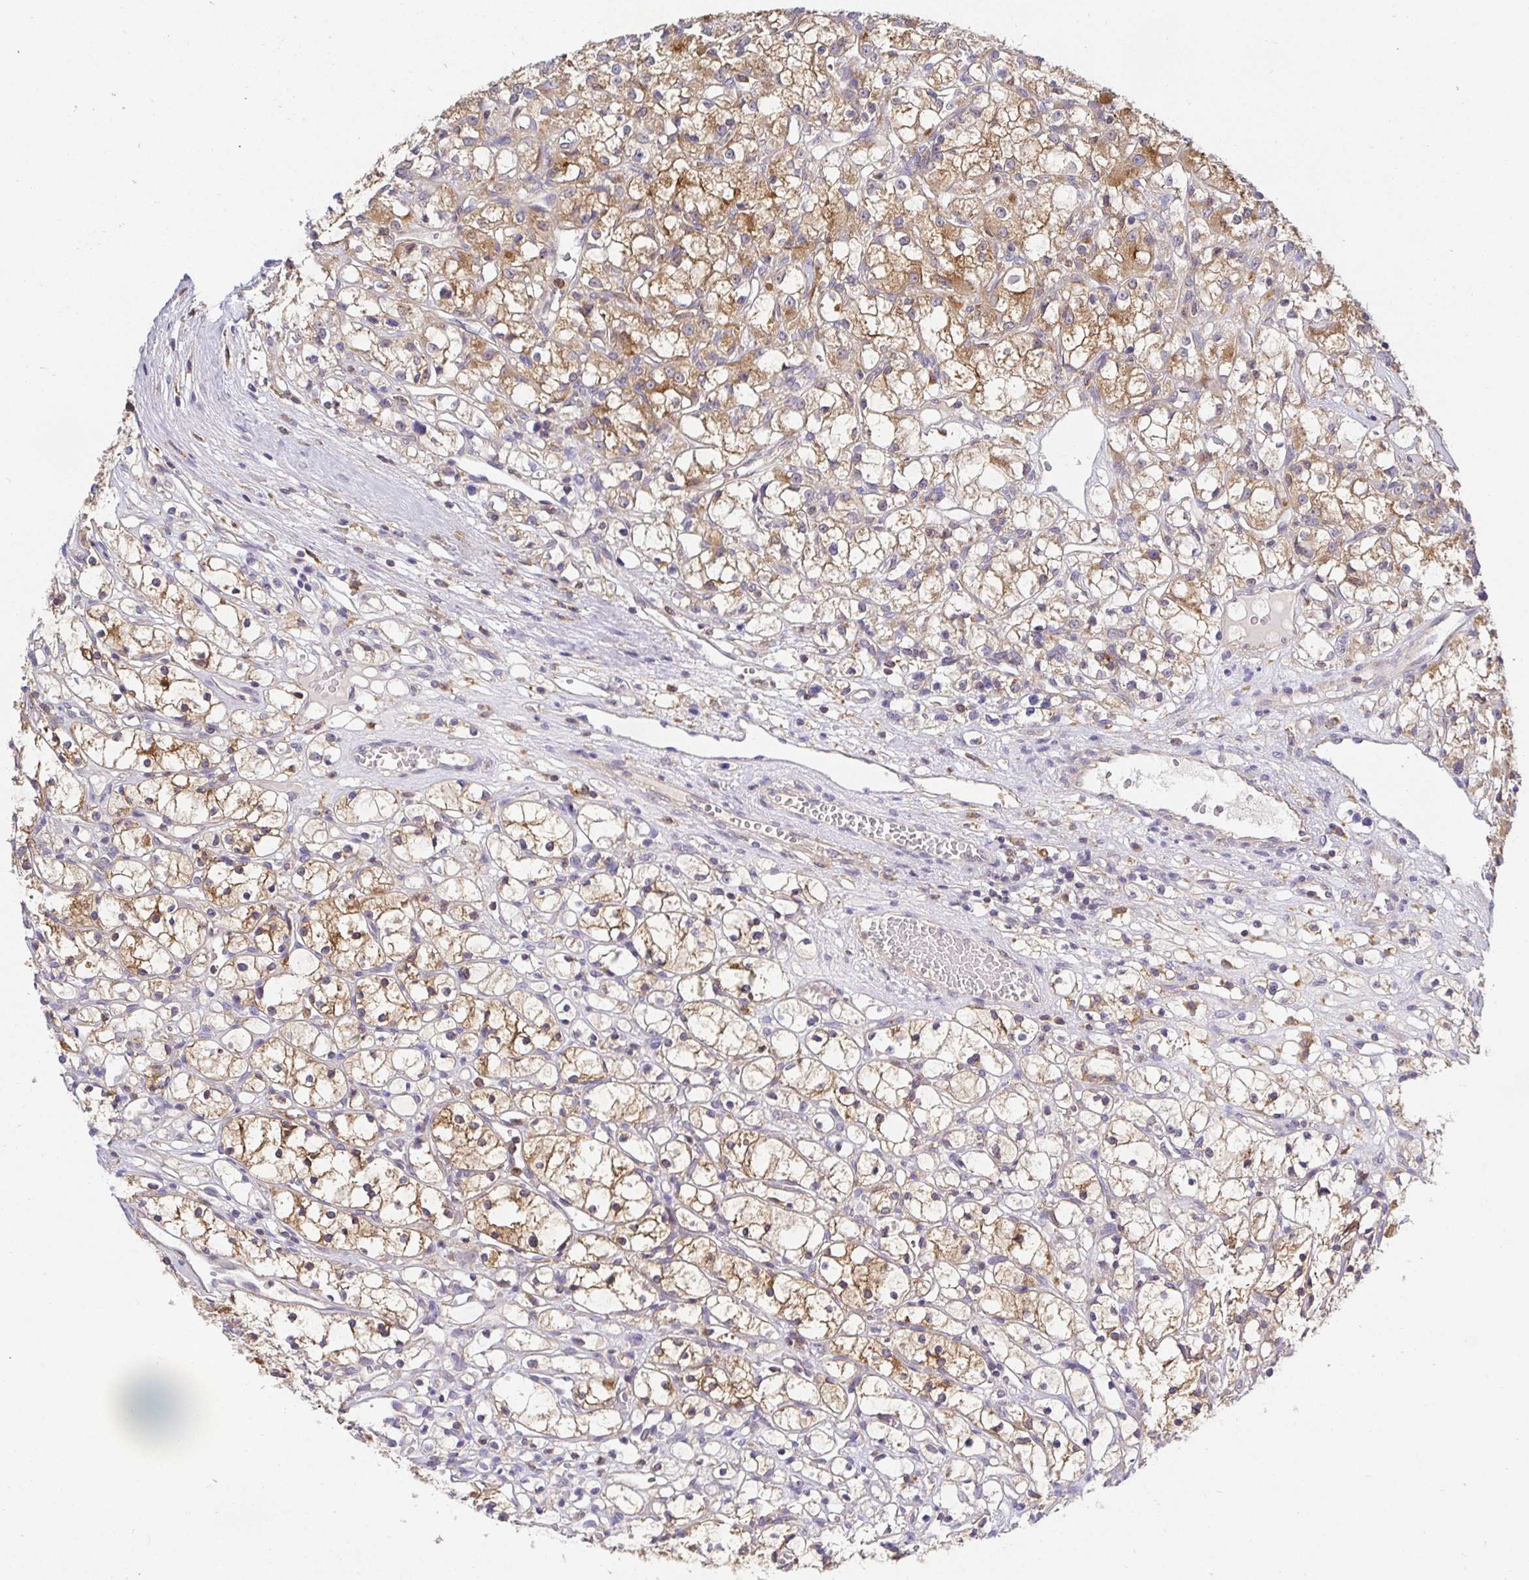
{"staining": {"intensity": "moderate", "quantity": "<25%", "location": "cytoplasmic/membranous"}, "tissue": "renal cancer", "cell_type": "Tumor cells", "image_type": "cancer", "snomed": [{"axis": "morphology", "description": "Adenocarcinoma, NOS"}, {"axis": "topography", "description": "Kidney"}], "caption": "Renal adenocarcinoma was stained to show a protein in brown. There is low levels of moderate cytoplasmic/membranous positivity in about <25% of tumor cells.", "gene": "ATP6V1F", "patient": {"sex": "female", "age": 59}}